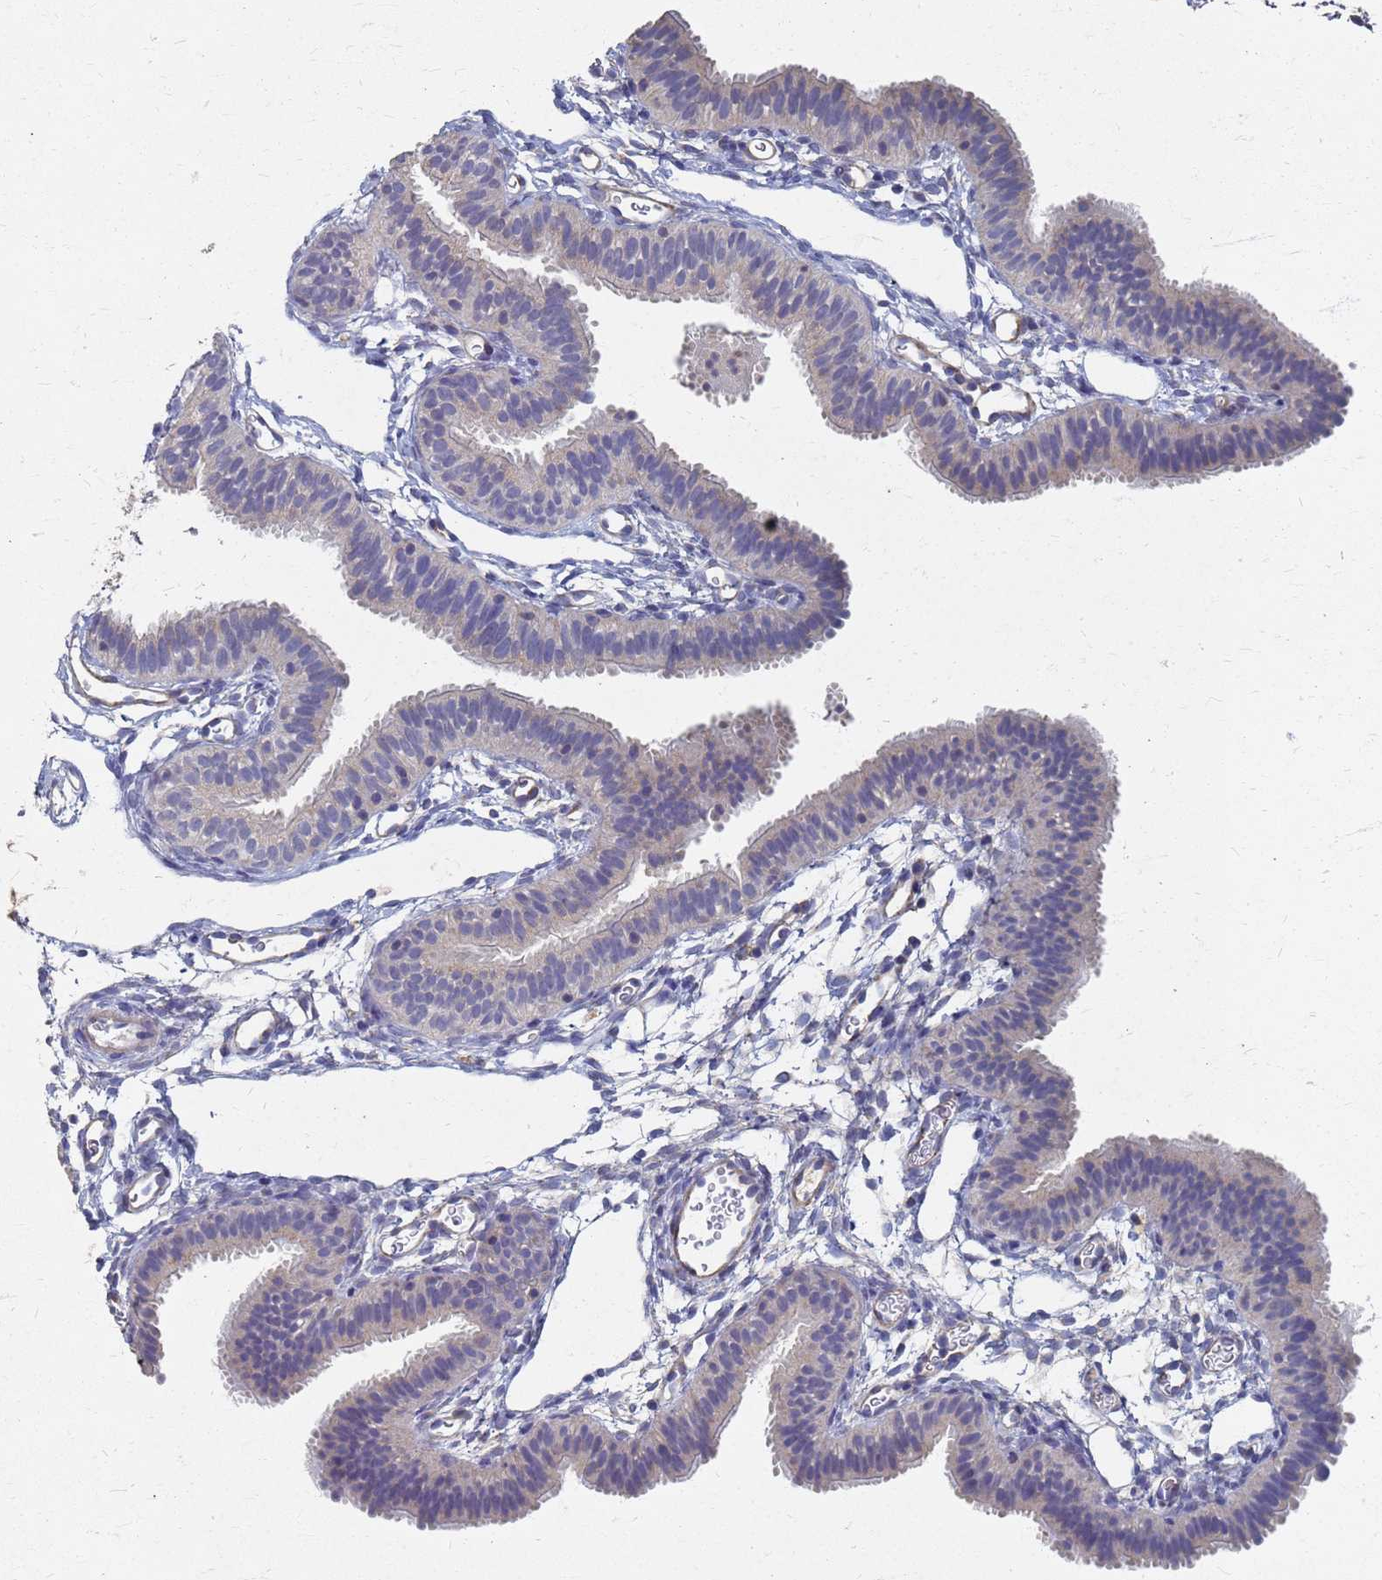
{"staining": {"intensity": "weak", "quantity": "<25%", "location": "cytoplasmic/membranous"}, "tissue": "fallopian tube", "cell_type": "Glandular cells", "image_type": "normal", "snomed": [{"axis": "morphology", "description": "Normal tissue, NOS"}, {"axis": "topography", "description": "Fallopian tube"}], "caption": "Immunohistochemistry histopathology image of normal human fallopian tube stained for a protein (brown), which exhibits no staining in glandular cells.", "gene": "KRCC1", "patient": {"sex": "female", "age": 35}}